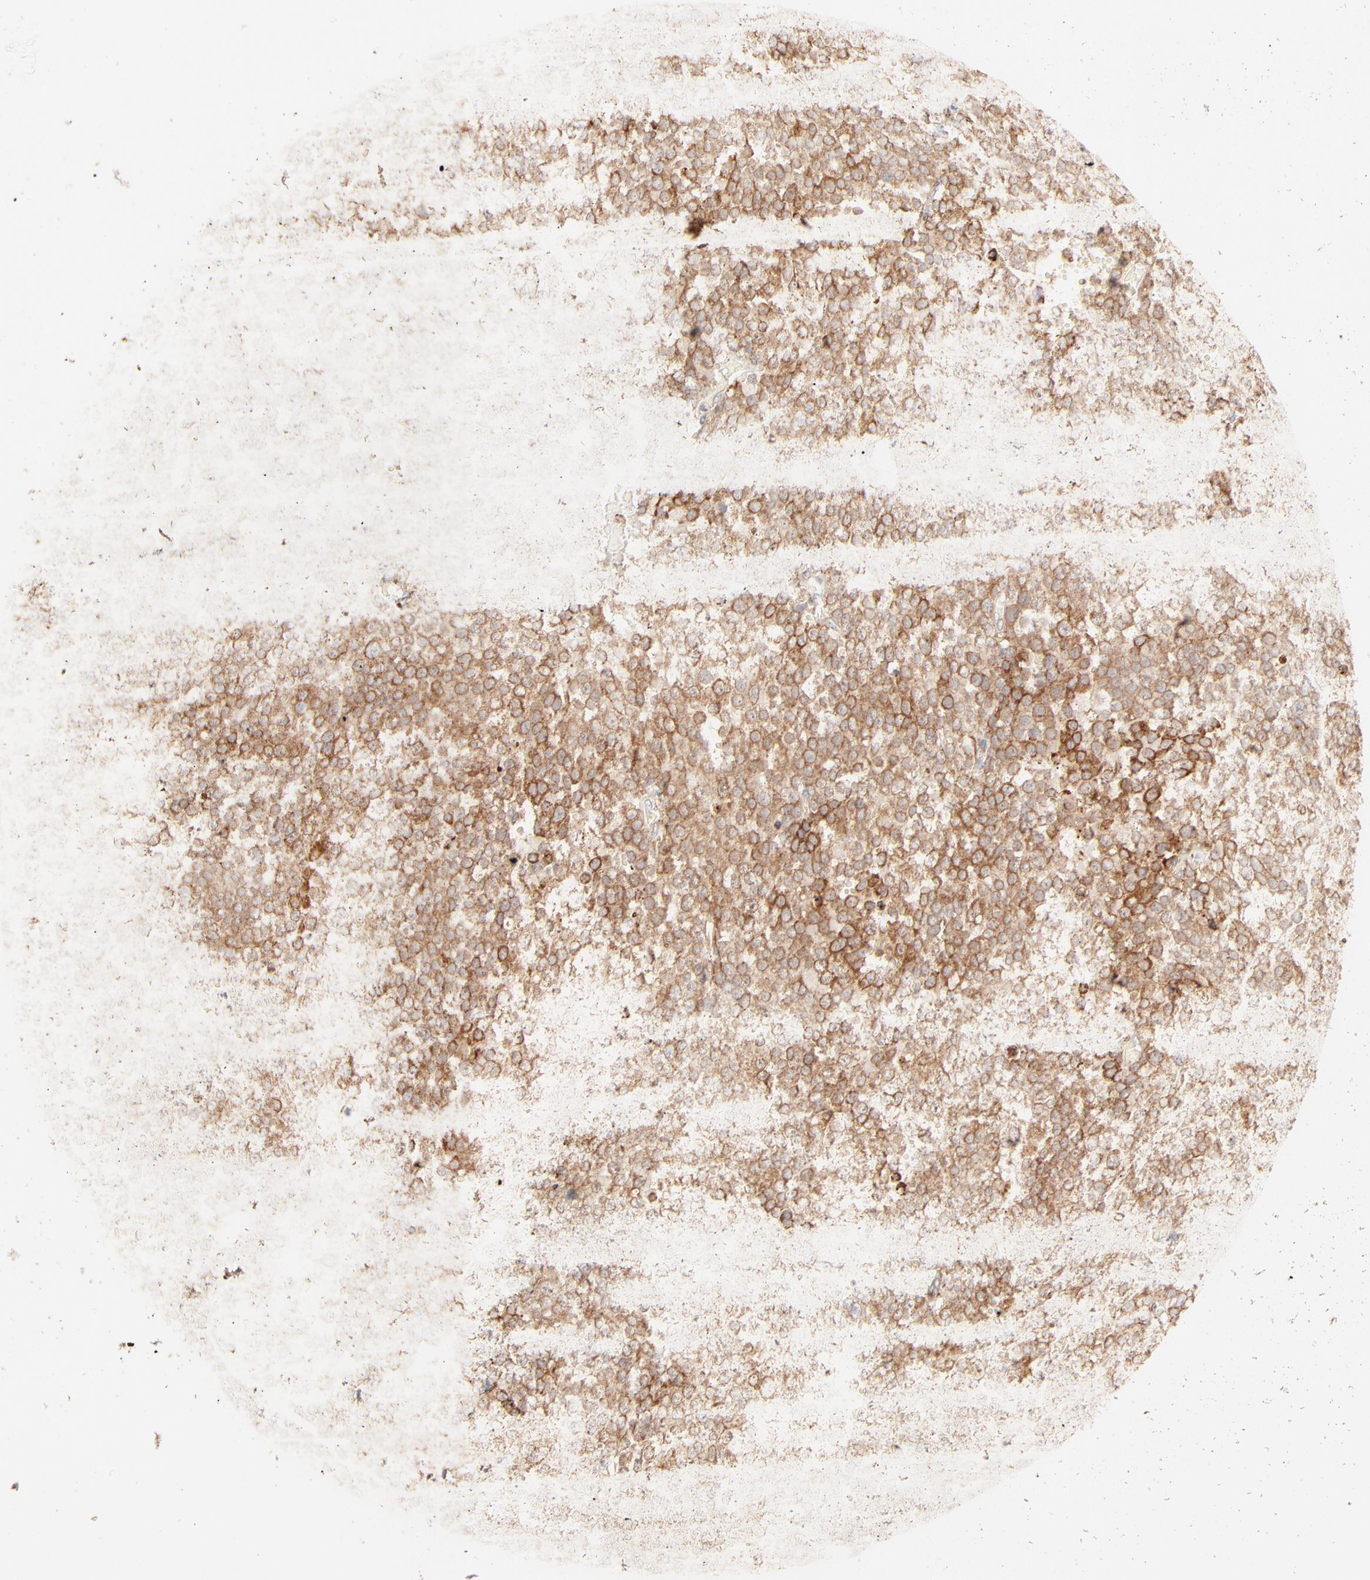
{"staining": {"intensity": "moderate", "quantity": ">75%", "location": "cytoplasmic/membranous"}, "tissue": "testis cancer", "cell_type": "Tumor cells", "image_type": "cancer", "snomed": [{"axis": "morphology", "description": "Seminoma, NOS"}, {"axis": "topography", "description": "Testis"}], "caption": "This histopathology image exhibits IHC staining of testis seminoma, with medium moderate cytoplasmic/membranous positivity in about >75% of tumor cells.", "gene": "PARP12", "patient": {"sex": "male", "age": 71}}